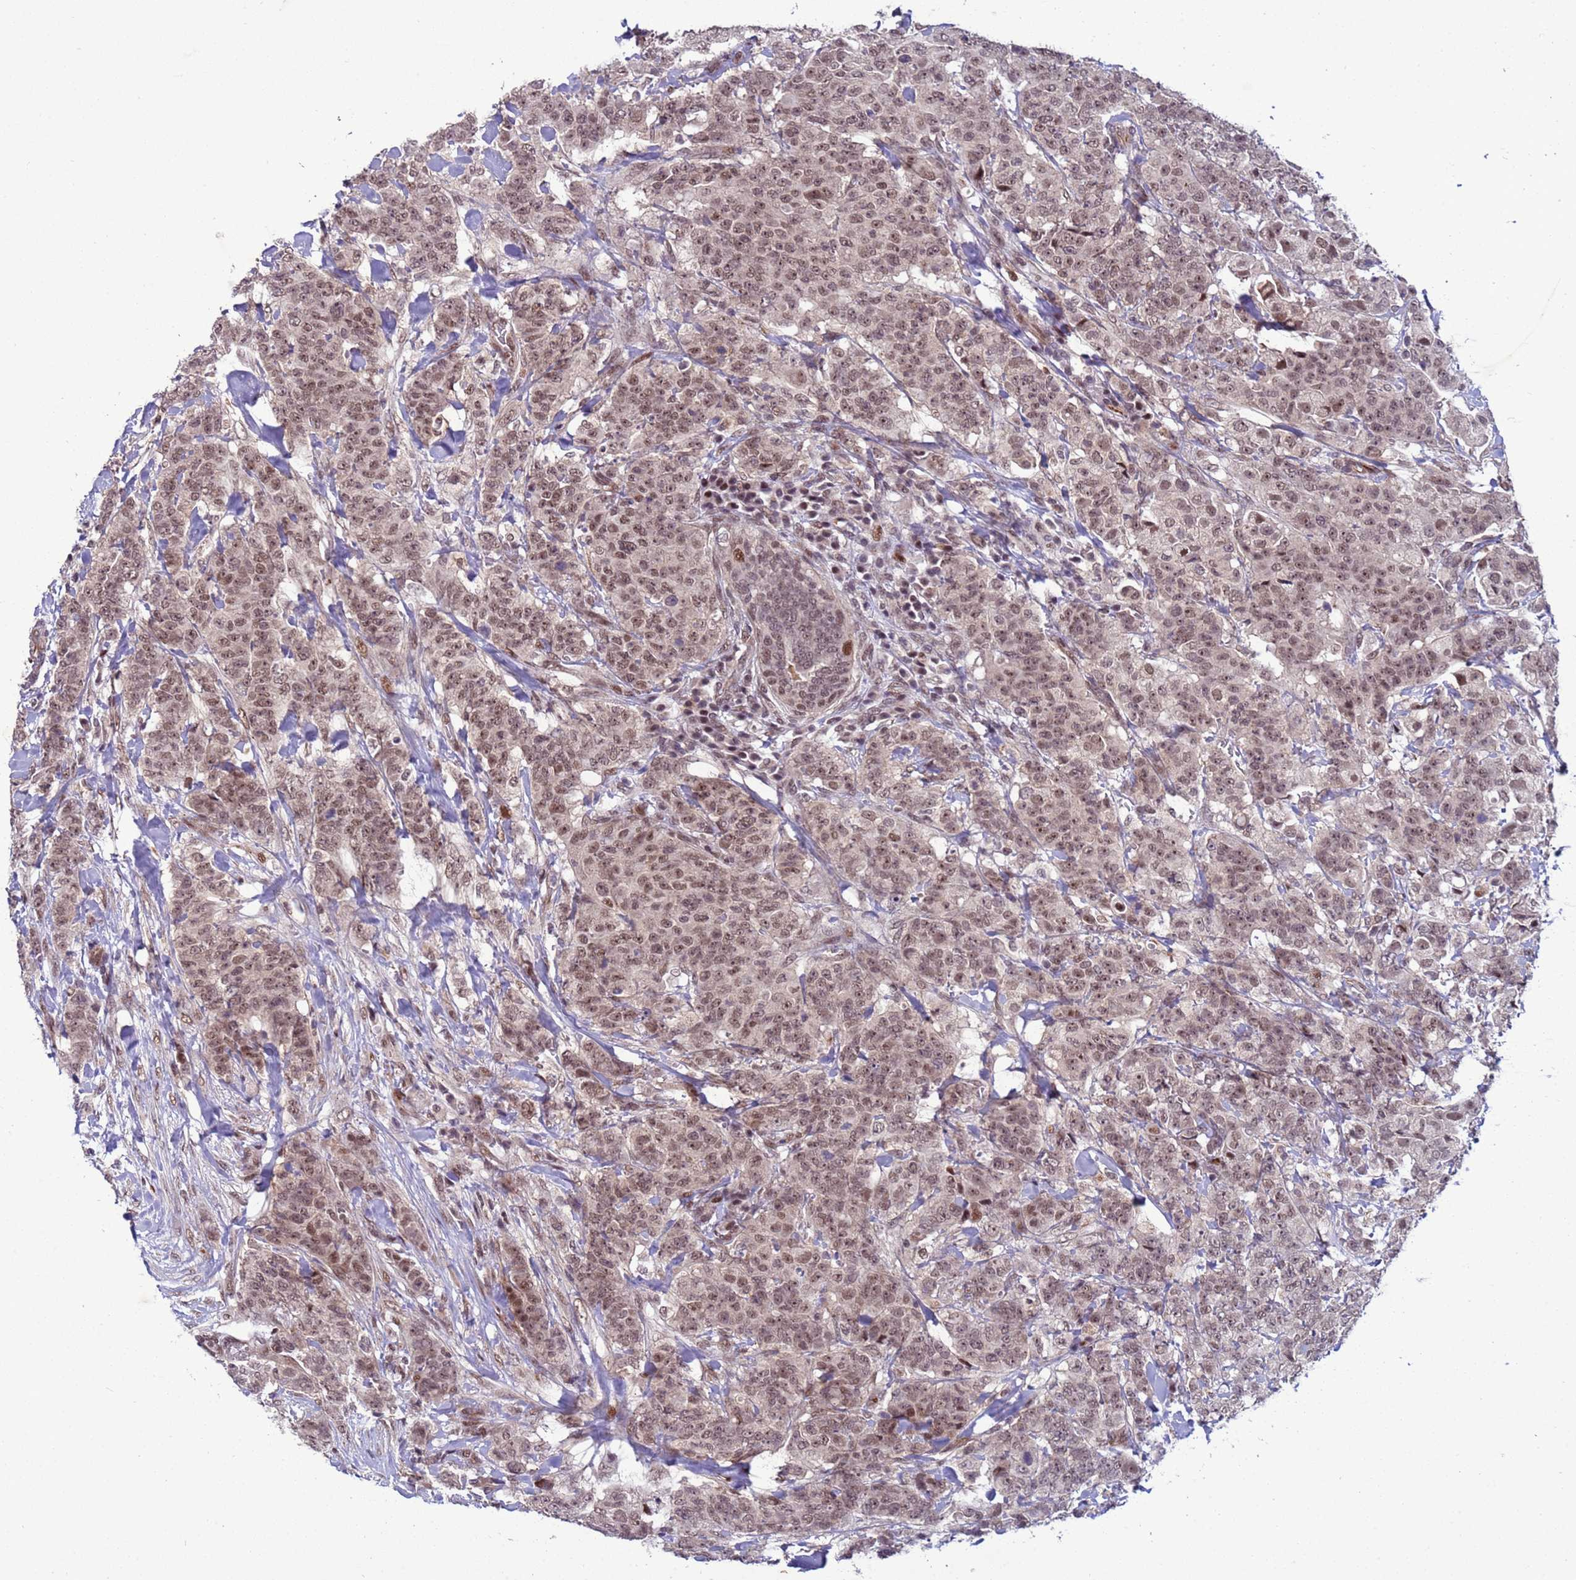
{"staining": {"intensity": "moderate", "quantity": "25%-75%", "location": "nuclear"}, "tissue": "breast cancer", "cell_type": "Tumor cells", "image_type": "cancer", "snomed": [{"axis": "morphology", "description": "Duct carcinoma"}, {"axis": "topography", "description": "Breast"}], "caption": "This is a photomicrograph of IHC staining of infiltrating ductal carcinoma (breast), which shows moderate expression in the nuclear of tumor cells.", "gene": "SHC3", "patient": {"sex": "female", "age": 40}}